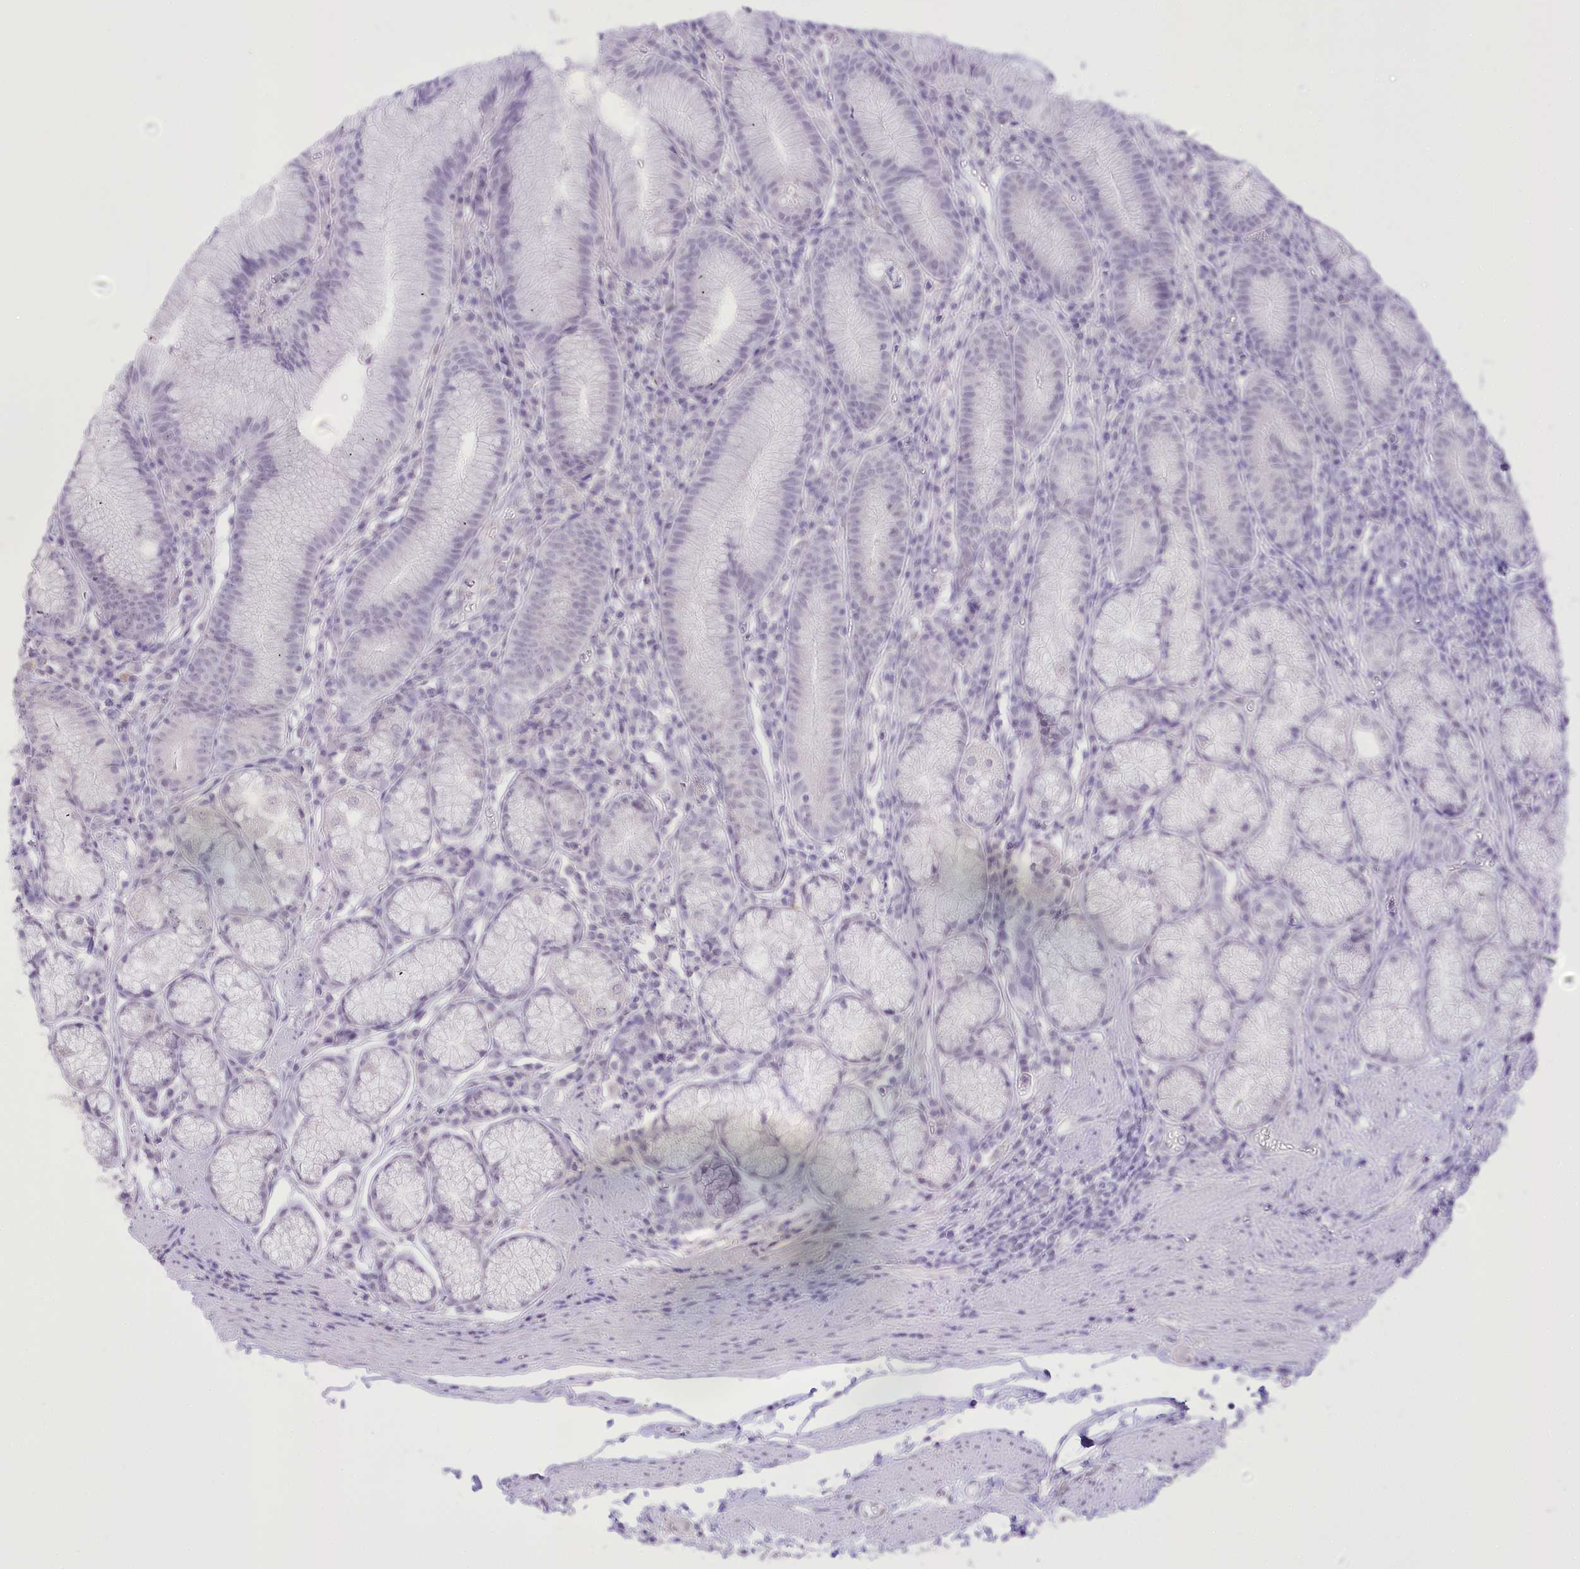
{"staining": {"intensity": "weak", "quantity": "<25%", "location": "nuclear"}, "tissue": "stomach", "cell_type": "Glandular cells", "image_type": "normal", "snomed": [{"axis": "morphology", "description": "Normal tissue, NOS"}, {"axis": "topography", "description": "Stomach"}], "caption": "Immunohistochemistry (IHC) micrograph of benign stomach stained for a protein (brown), which displays no staining in glandular cells.", "gene": "SLC39A10", "patient": {"sex": "male", "age": 55}}